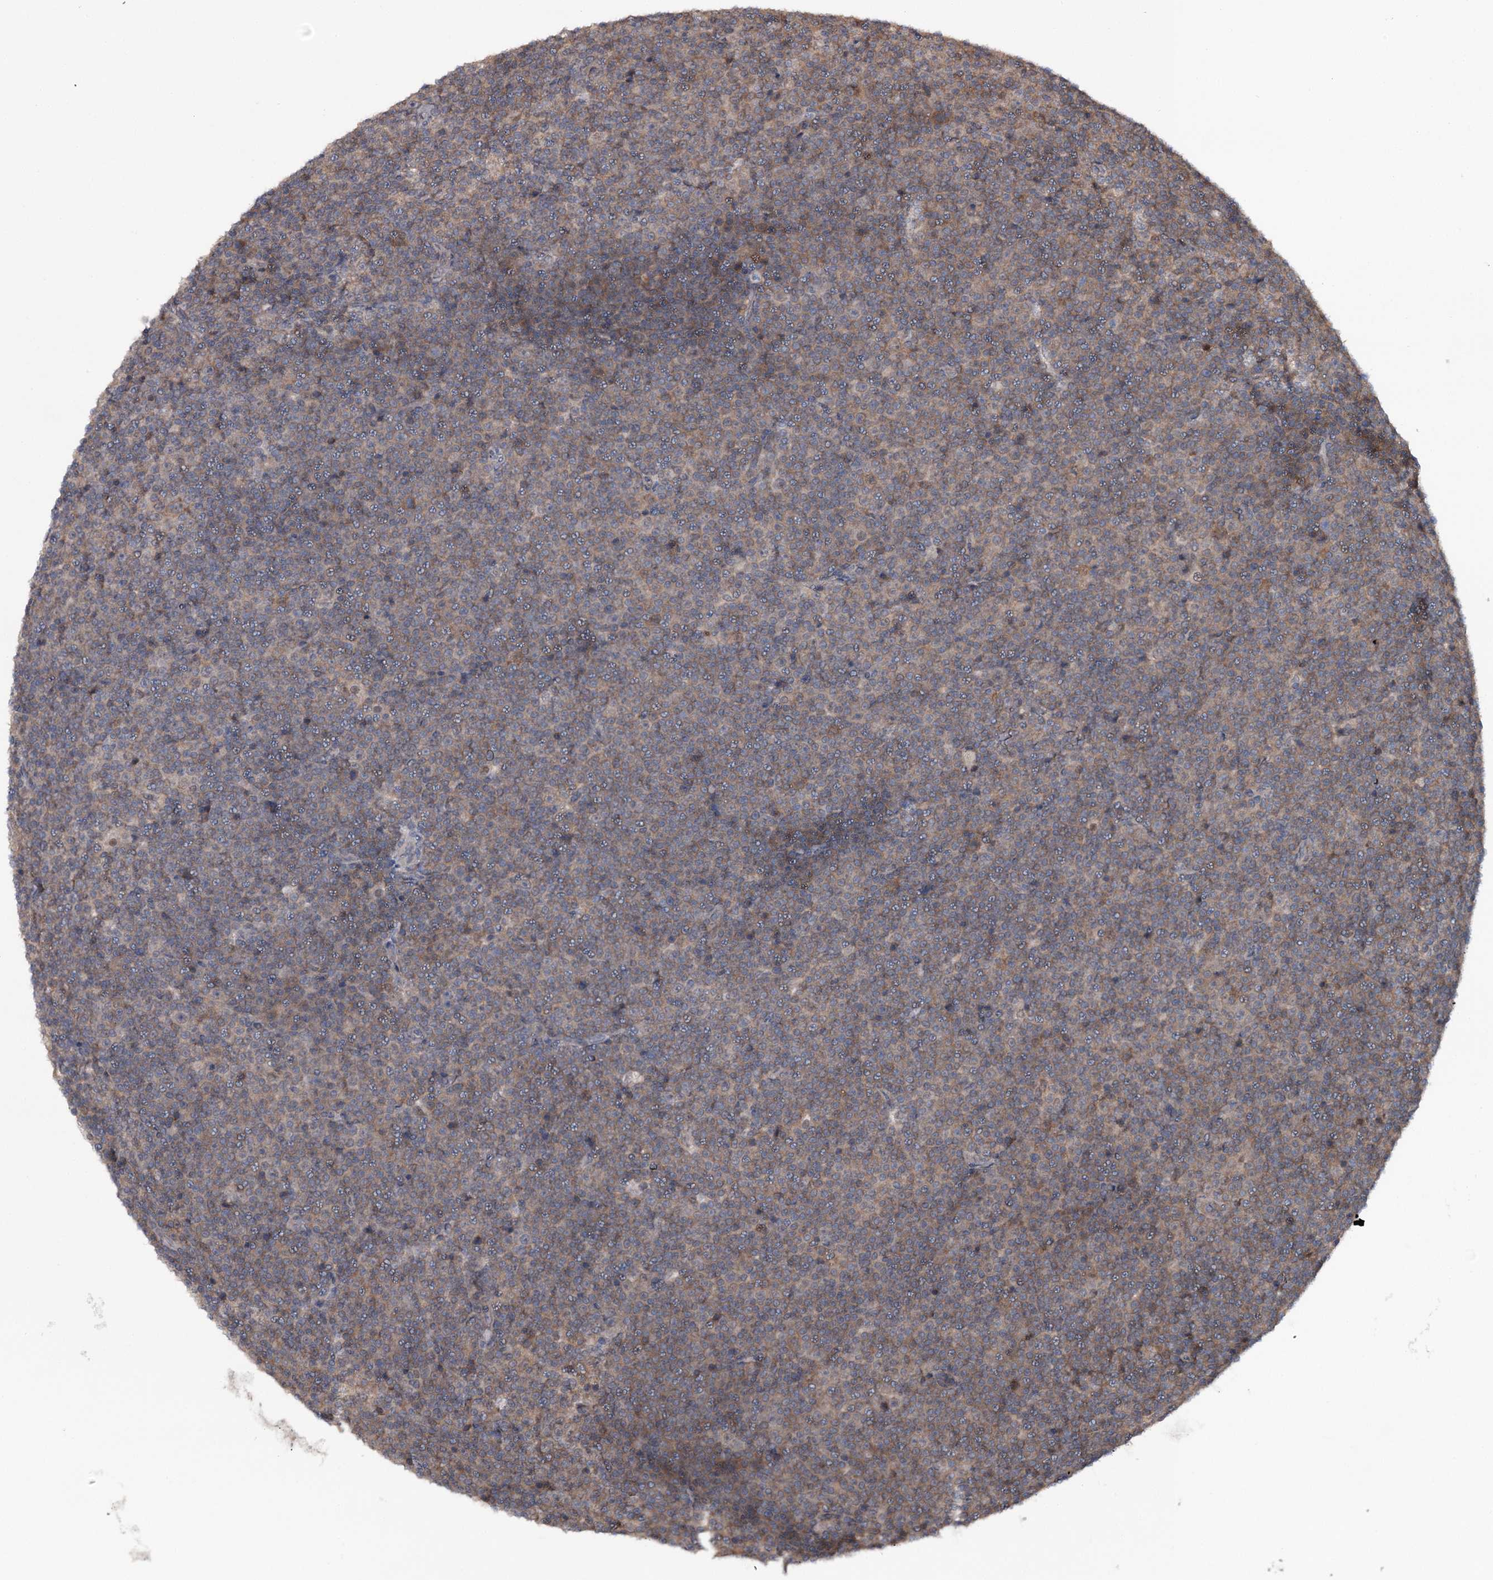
{"staining": {"intensity": "negative", "quantity": "none", "location": "none"}, "tissue": "lymphoma", "cell_type": "Tumor cells", "image_type": "cancer", "snomed": [{"axis": "morphology", "description": "Malignant lymphoma, non-Hodgkin's type, Low grade"}, {"axis": "topography", "description": "Lymph node"}], "caption": "Human lymphoma stained for a protein using immunohistochemistry (IHC) exhibits no positivity in tumor cells.", "gene": "GTSF1", "patient": {"sex": "female", "age": 67}}